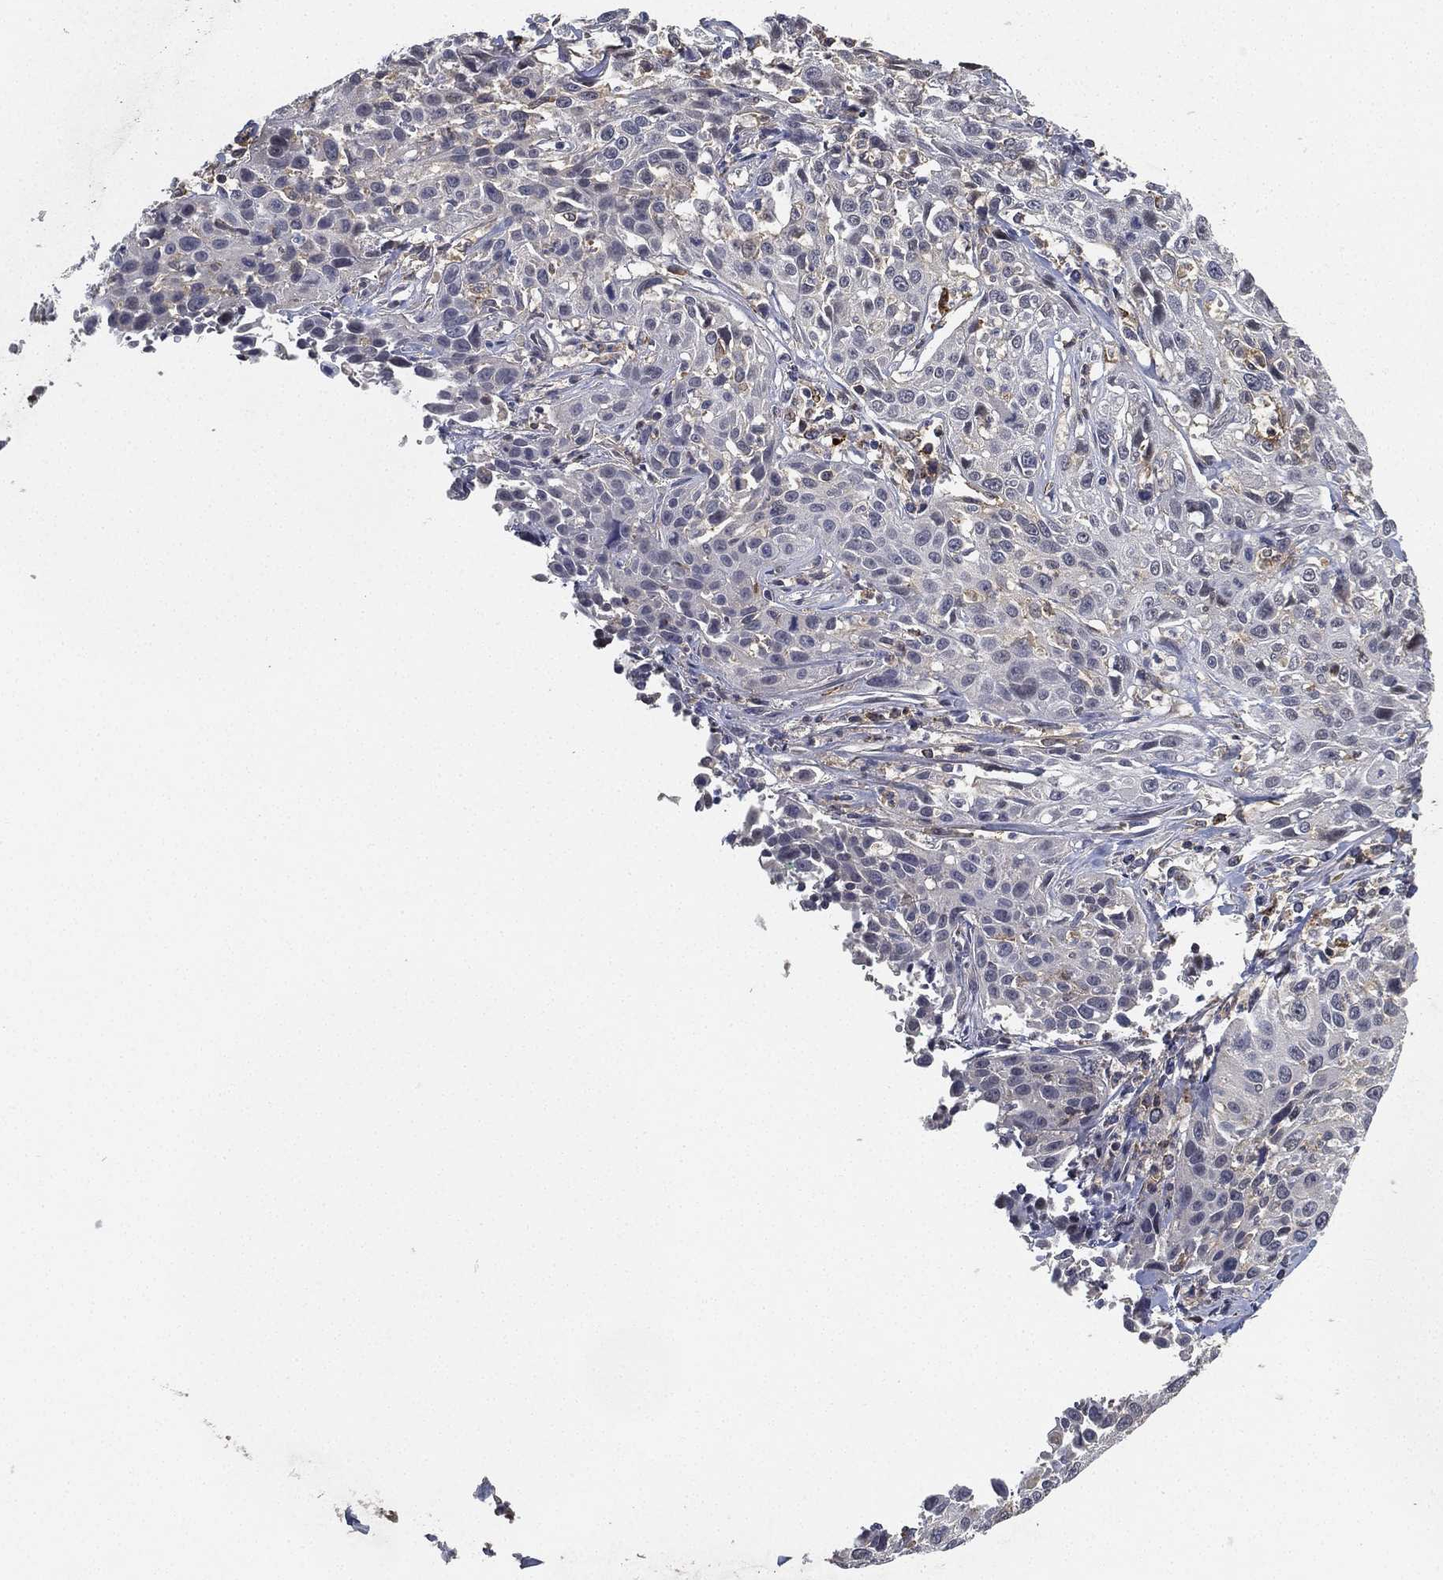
{"staining": {"intensity": "negative", "quantity": "none", "location": "none"}, "tissue": "cervical cancer", "cell_type": "Tumor cells", "image_type": "cancer", "snomed": [{"axis": "morphology", "description": "Squamous cell carcinoma, NOS"}, {"axis": "topography", "description": "Cervix"}], "caption": "Human cervical squamous cell carcinoma stained for a protein using immunohistochemistry shows no expression in tumor cells.", "gene": "CFAP251", "patient": {"sex": "female", "age": 26}}